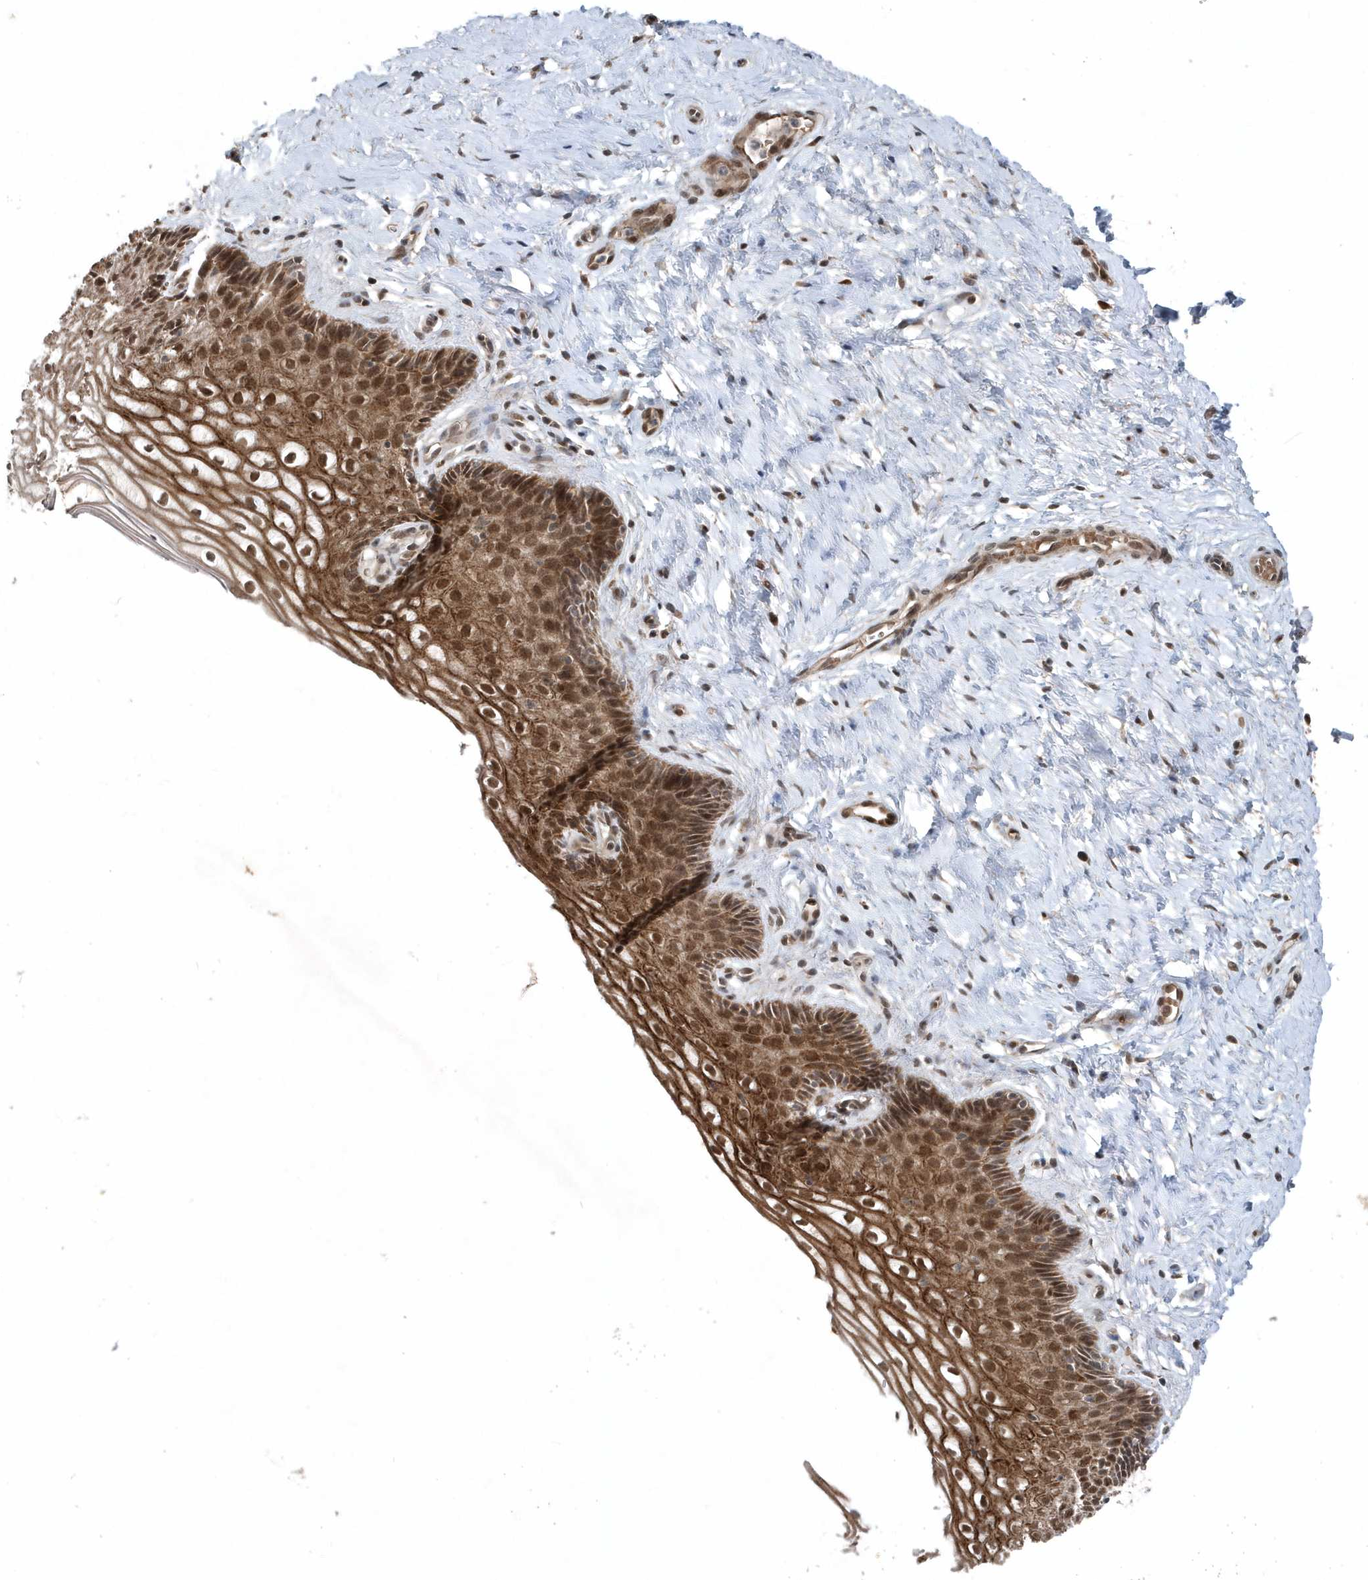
{"staining": {"intensity": "moderate", "quantity": ">75%", "location": "cytoplasmic/membranous,nuclear"}, "tissue": "cervix", "cell_type": "Glandular cells", "image_type": "normal", "snomed": [{"axis": "morphology", "description": "Normal tissue, NOS"}, {"axis": "topography", "description": "Cervix"}], "caption": "Protein staining of normal cervix displays moderate cytoplasmic/membranous,nuclear expression in about >75% of glandular cells. The protein of interest is stained brown, and the nuclei are stained in blue (DAB IHC with brightfield microscopy, high magnification).", "gene": "QTRT2", "patient": {"sex": "female", "age": 33}}